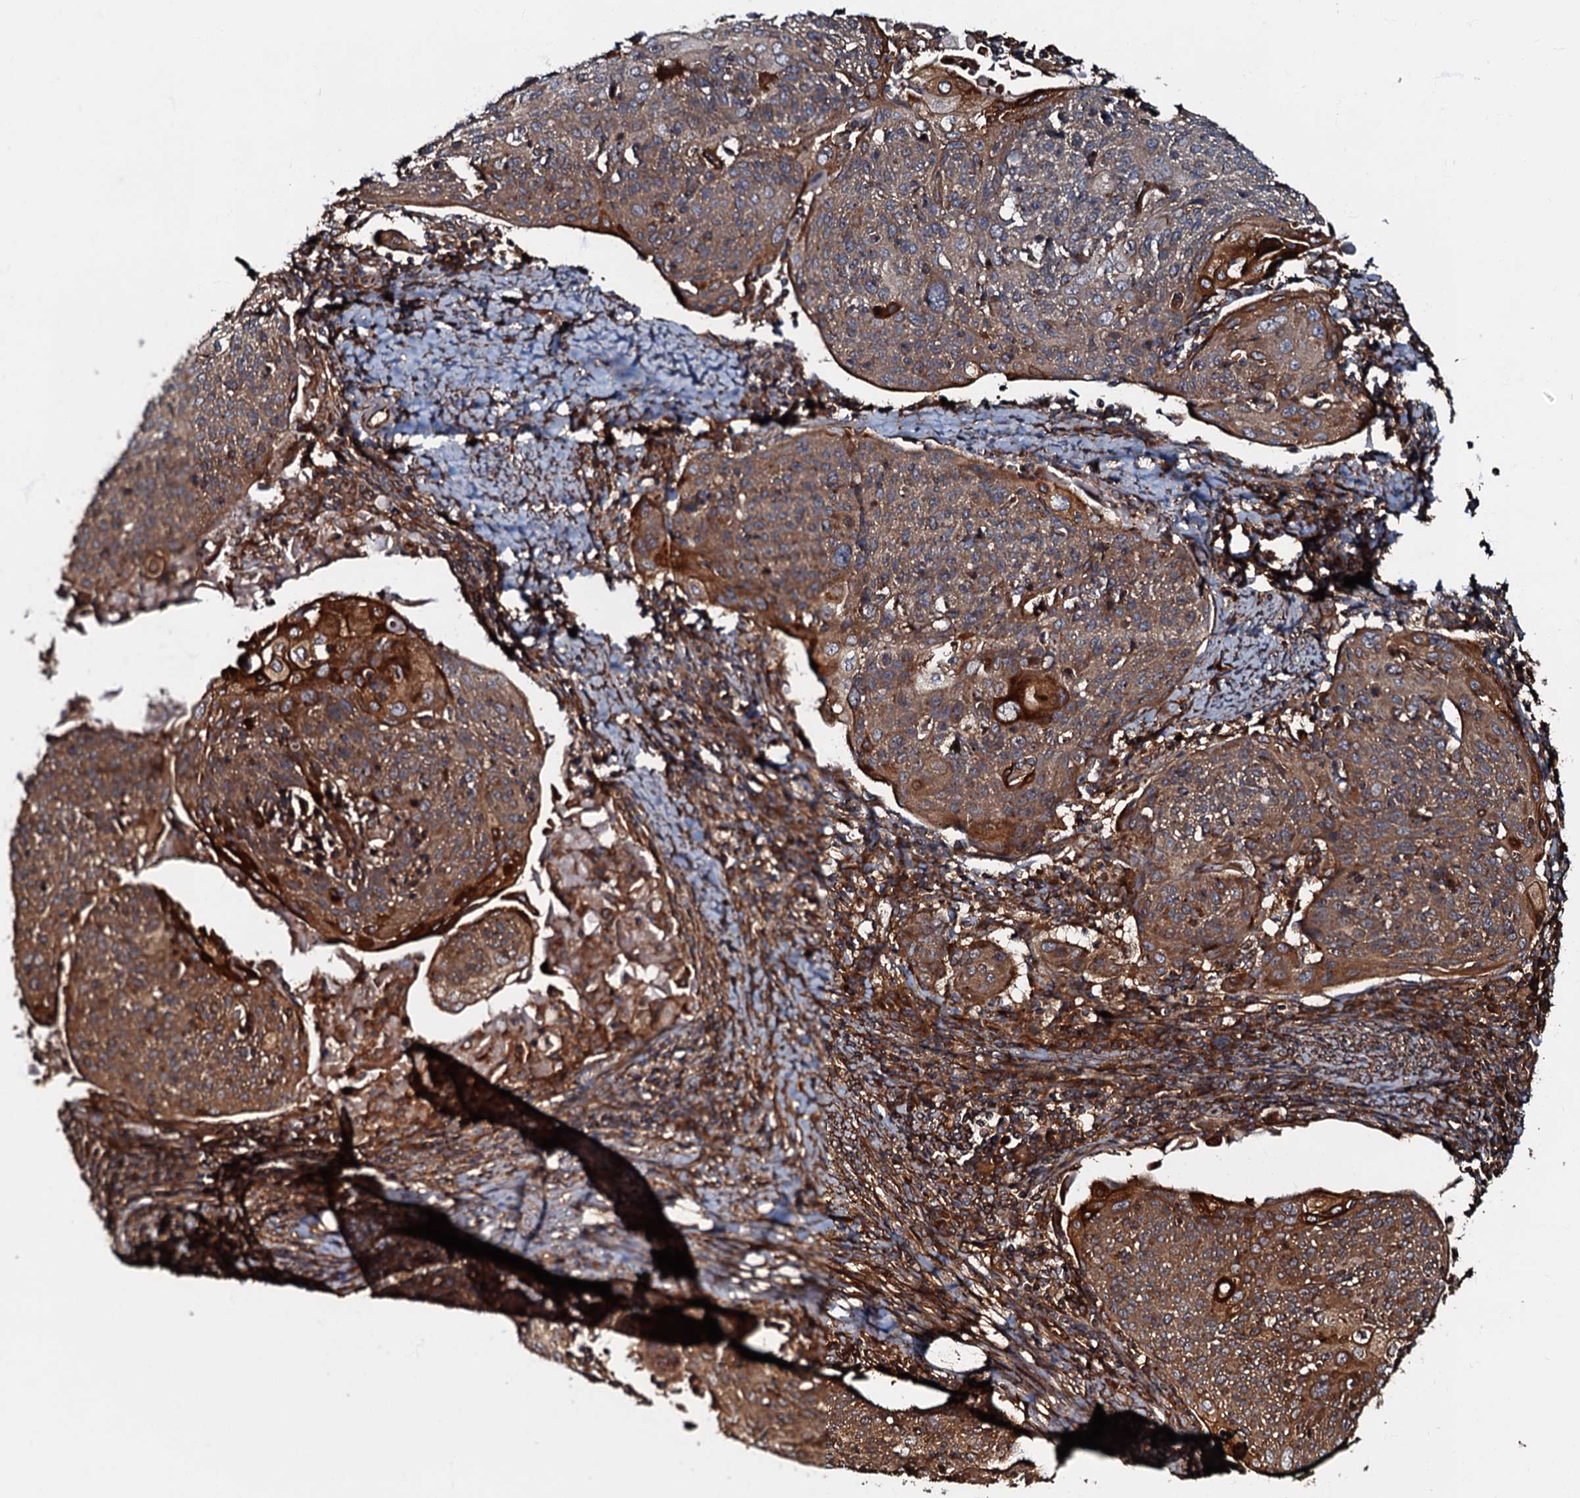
{"staining": {"intensity": "moderate", "quantity": ">75%", "location": "cytoplasmic/membranous"}, "tissue": "cervical cancer", "cell_type": "Tumor cells", "image_type": "cancer", "snomed": [{"axis": "morphology", "description": "Squamous cell carcinoma, NOS"}, {"axis": "topography", "description": "Cervix"}], "caption": "There is medium levels of moderate cytoplasmic/membranous expression in tumor cells of cervical cancer (squamous cell carcinoma), as demonstrated by immunohistochemical staining (brown color).", "gene": "BLOC1S6", "patient": {"sex": "female", "age": 67}}